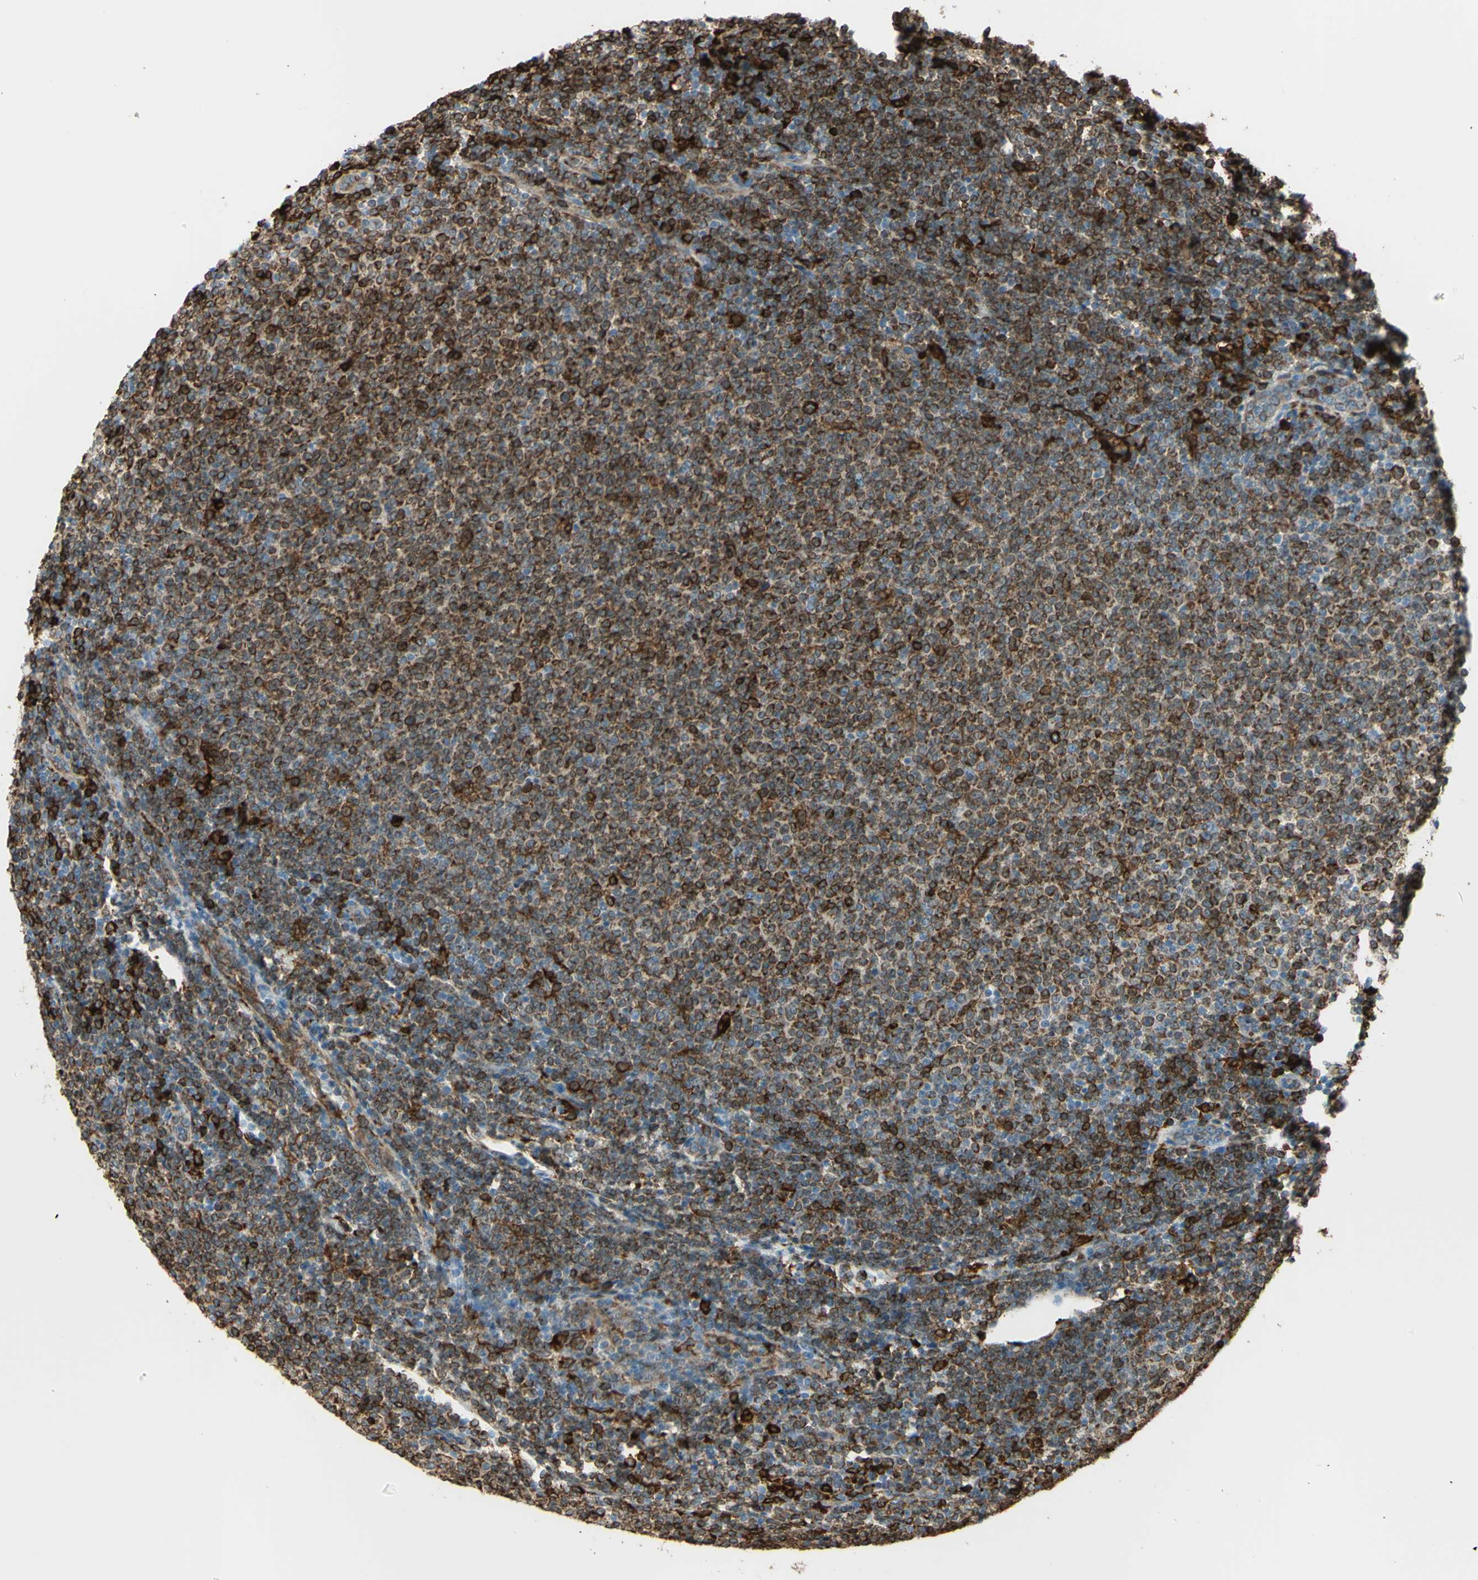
{"staining": {"intensity": "strong", "quantity": ">75%", "location": "cytoplasmic/membranous"}, "tissue": "lymphoma", "cell_type": "Tumor cells", "image_type": "cancer", "snomed": [{"axis": "morphology", "description": "Malignant lymphoma, non-Hodgkin's type, Low grade"}, {"axis": "topography", "description": "Lymph node"}], "caption": "IHC histopathology image of neoplastic tissue: lymphoma stained using immunohistochemistry (IHC) reveals high levels of strong protein expression localized specifically in the cytoplasmic/membranous of tumor cells, appearing as a cytoplasmic/membranous brown color.", "gene": "CD74", "patient": {"sex": "male", "age": 66}}